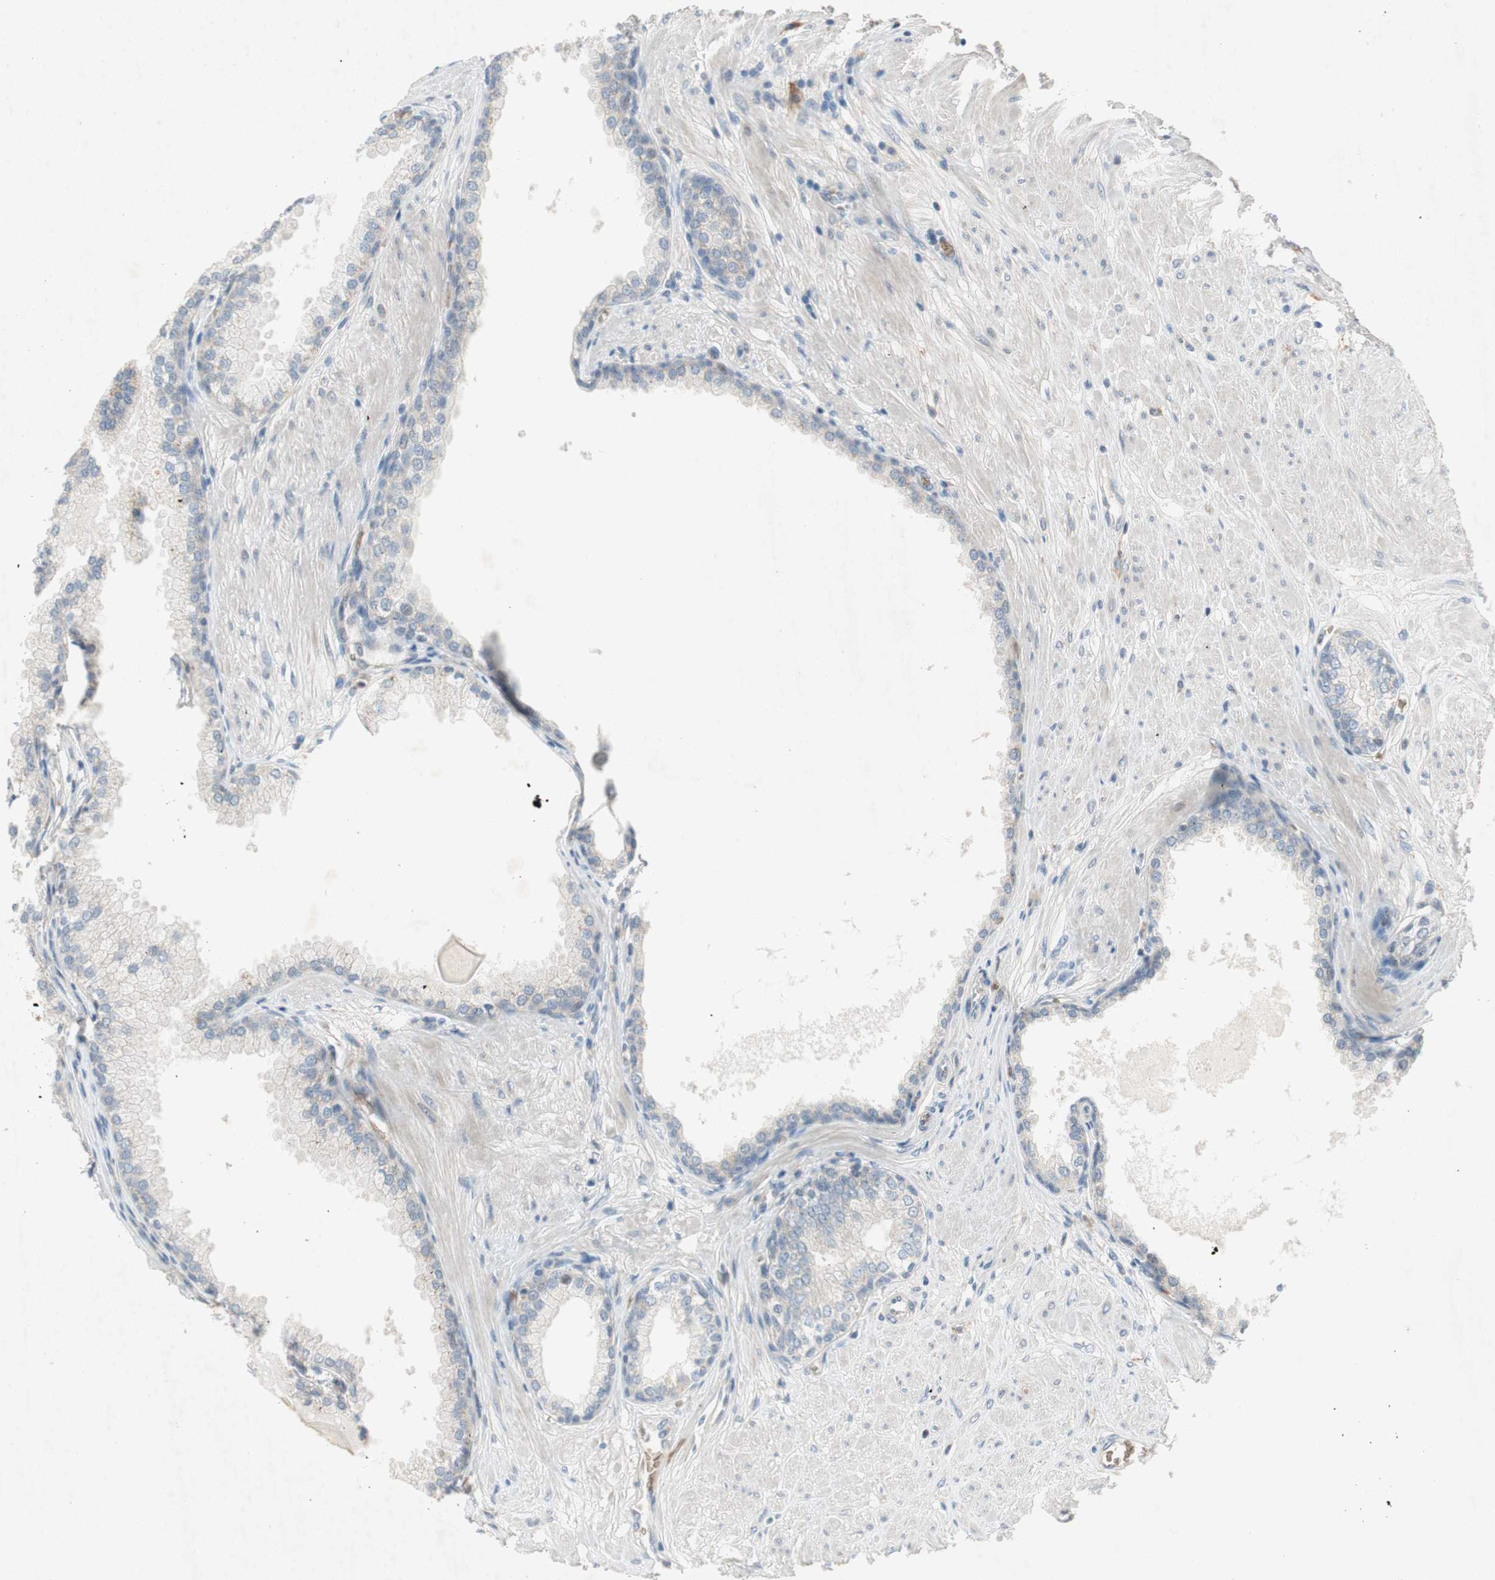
{"staining": {"intensity": "weak", "quantity": "<25%", "location": "cytoplasmic/membranous"}, "tissue": "prostate", "cell_type": "Glandular cells", "image_type": "normal", "snomed": [{"axis": "morphology", "description": "Normal tissue, NOS"}, {"axis": "topography", "description": "Prostate"}], "caption": "Immunohistochemistry of unremarkable human prostate shows no staining in glandular cells. The staining is performed using DAB brown chromogen with nuclei counter-stained in using hematoxylin.", "gene": "GYPC", "patient": {"sex": "male", "age": 51}}